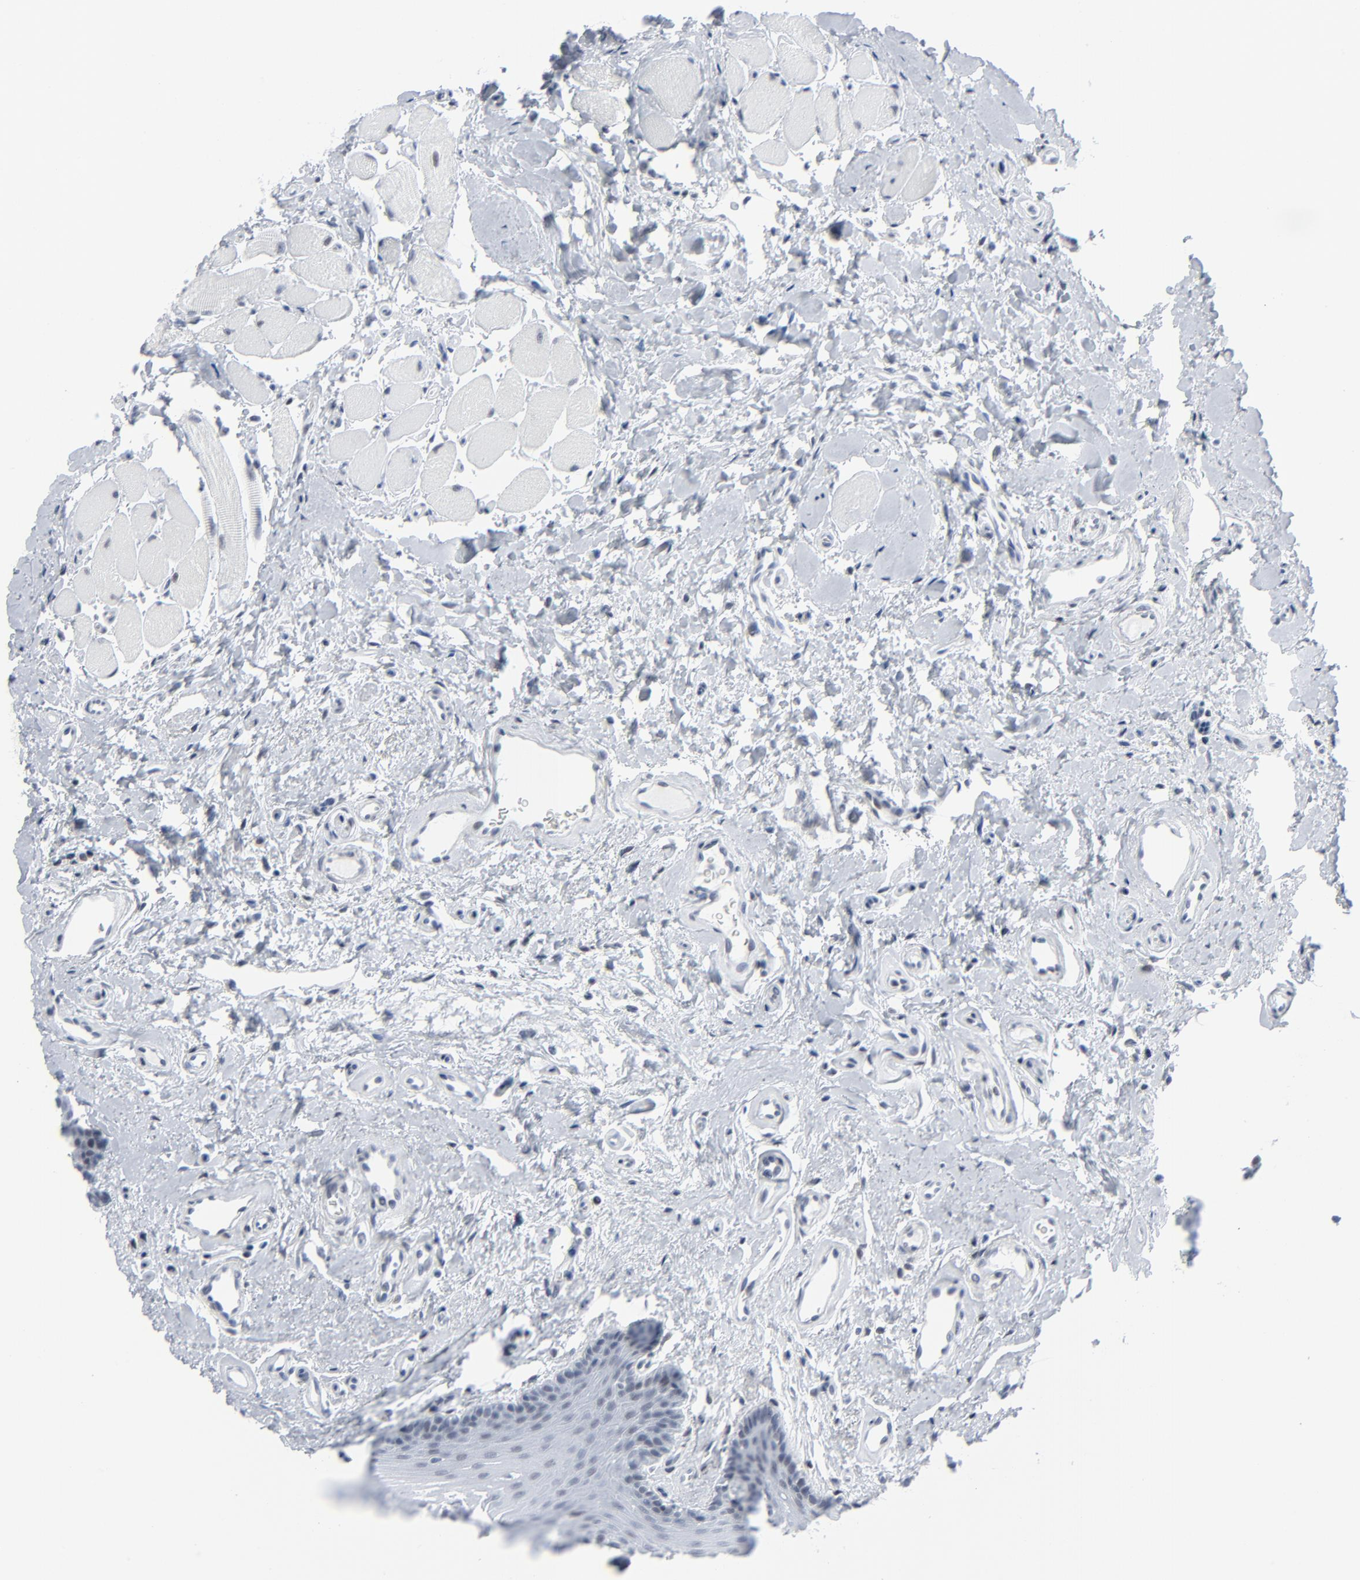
{"staining": {"intensity": "weak", "quantity": "<25%", "location": "nuclear"}, "tissue": "oral mucosa", "cell_type": "Squamous epithelial cells", "image_type": "normal", "snomed": [{"axis": "morphology", "description": "Normal tissue, NOS"}, {"axis": "topography", "description": "Oral tissue"}], "caption": "An image of oral mucosa stained for a protein shows no brown staining in squamous epithelial cells.", "gene": "SIRT1", "patient": {"sex": "male", "age": 62}}